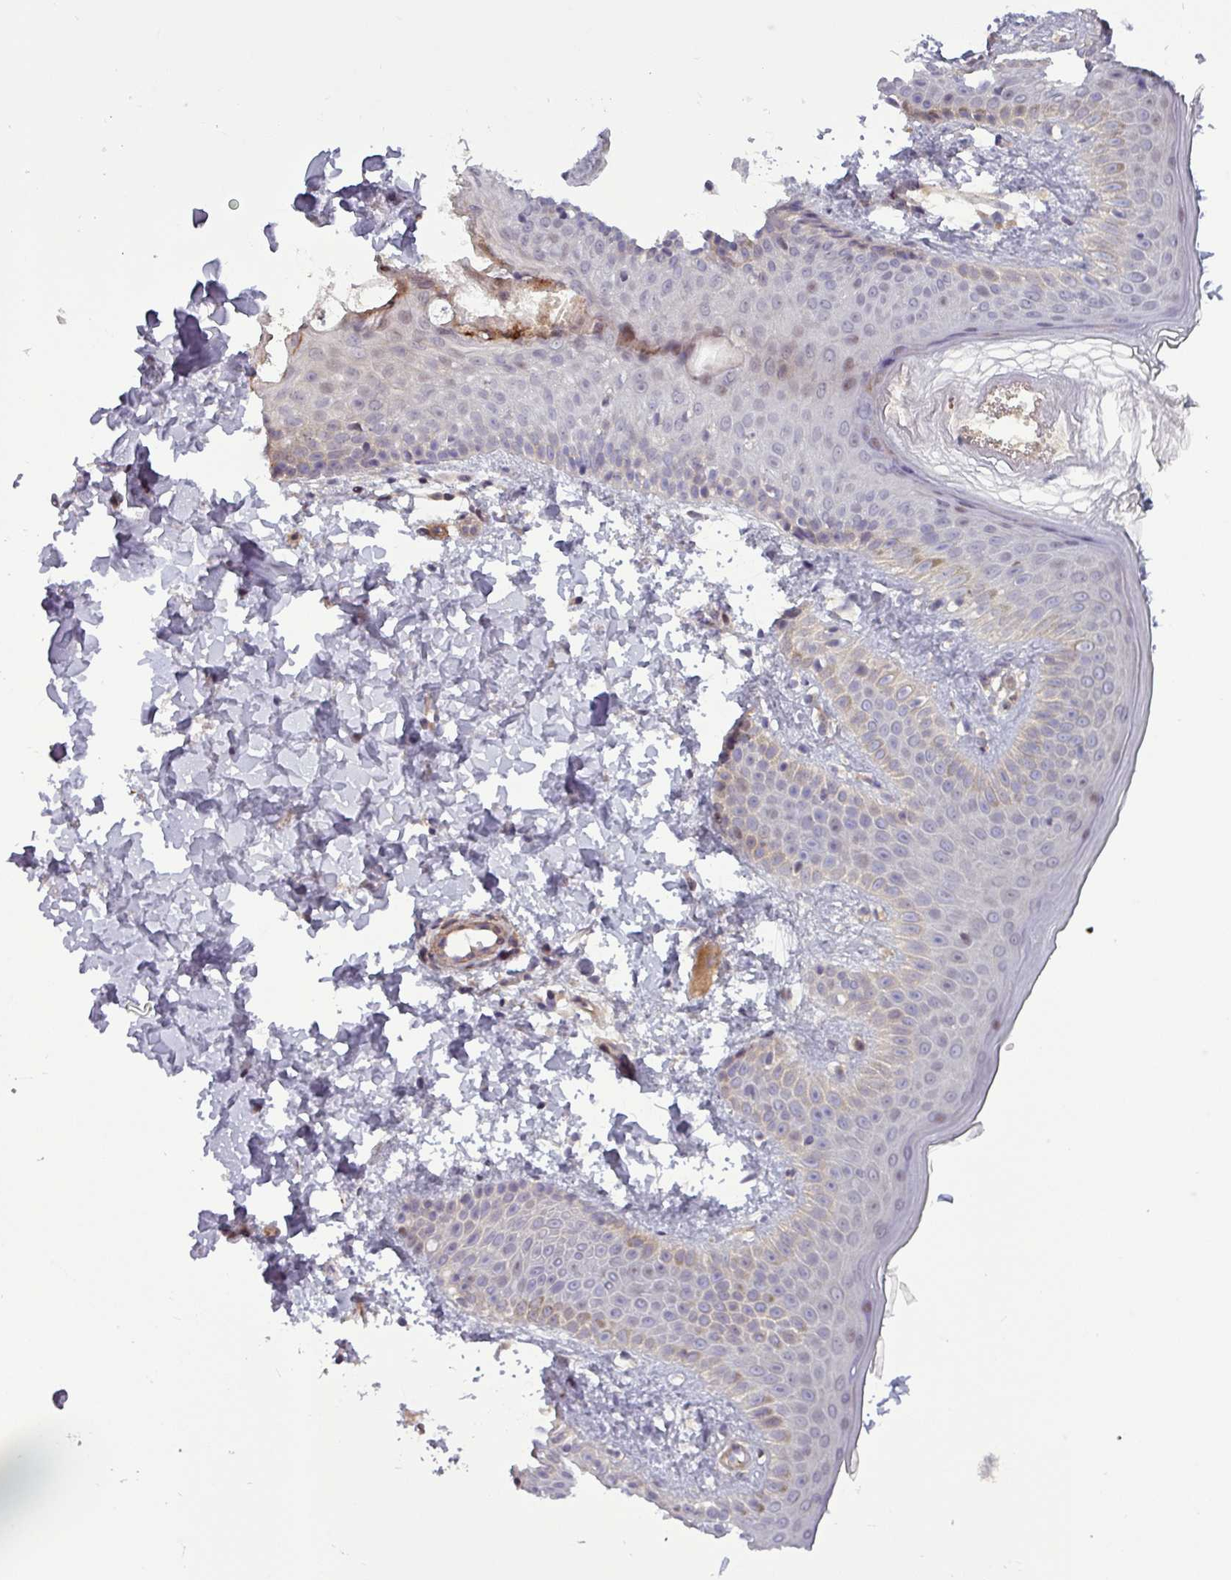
{"staining": {"intensity": "negative", "quantity": "none", "location": "none"}, "tissue": "skin", "cell_type": "Fibroblasts", "image_type": "normal", "snomed": [{"axis": "morphology", "description": "Normal tissue, NOS"}, {"axis": "topography", "description": "Skin"}], "caption": "The histopathology image reveals no staining of fibroblasts in benign skin.", "gene": "PCED1A", "patient": {"sex": "male", "age": 36}}